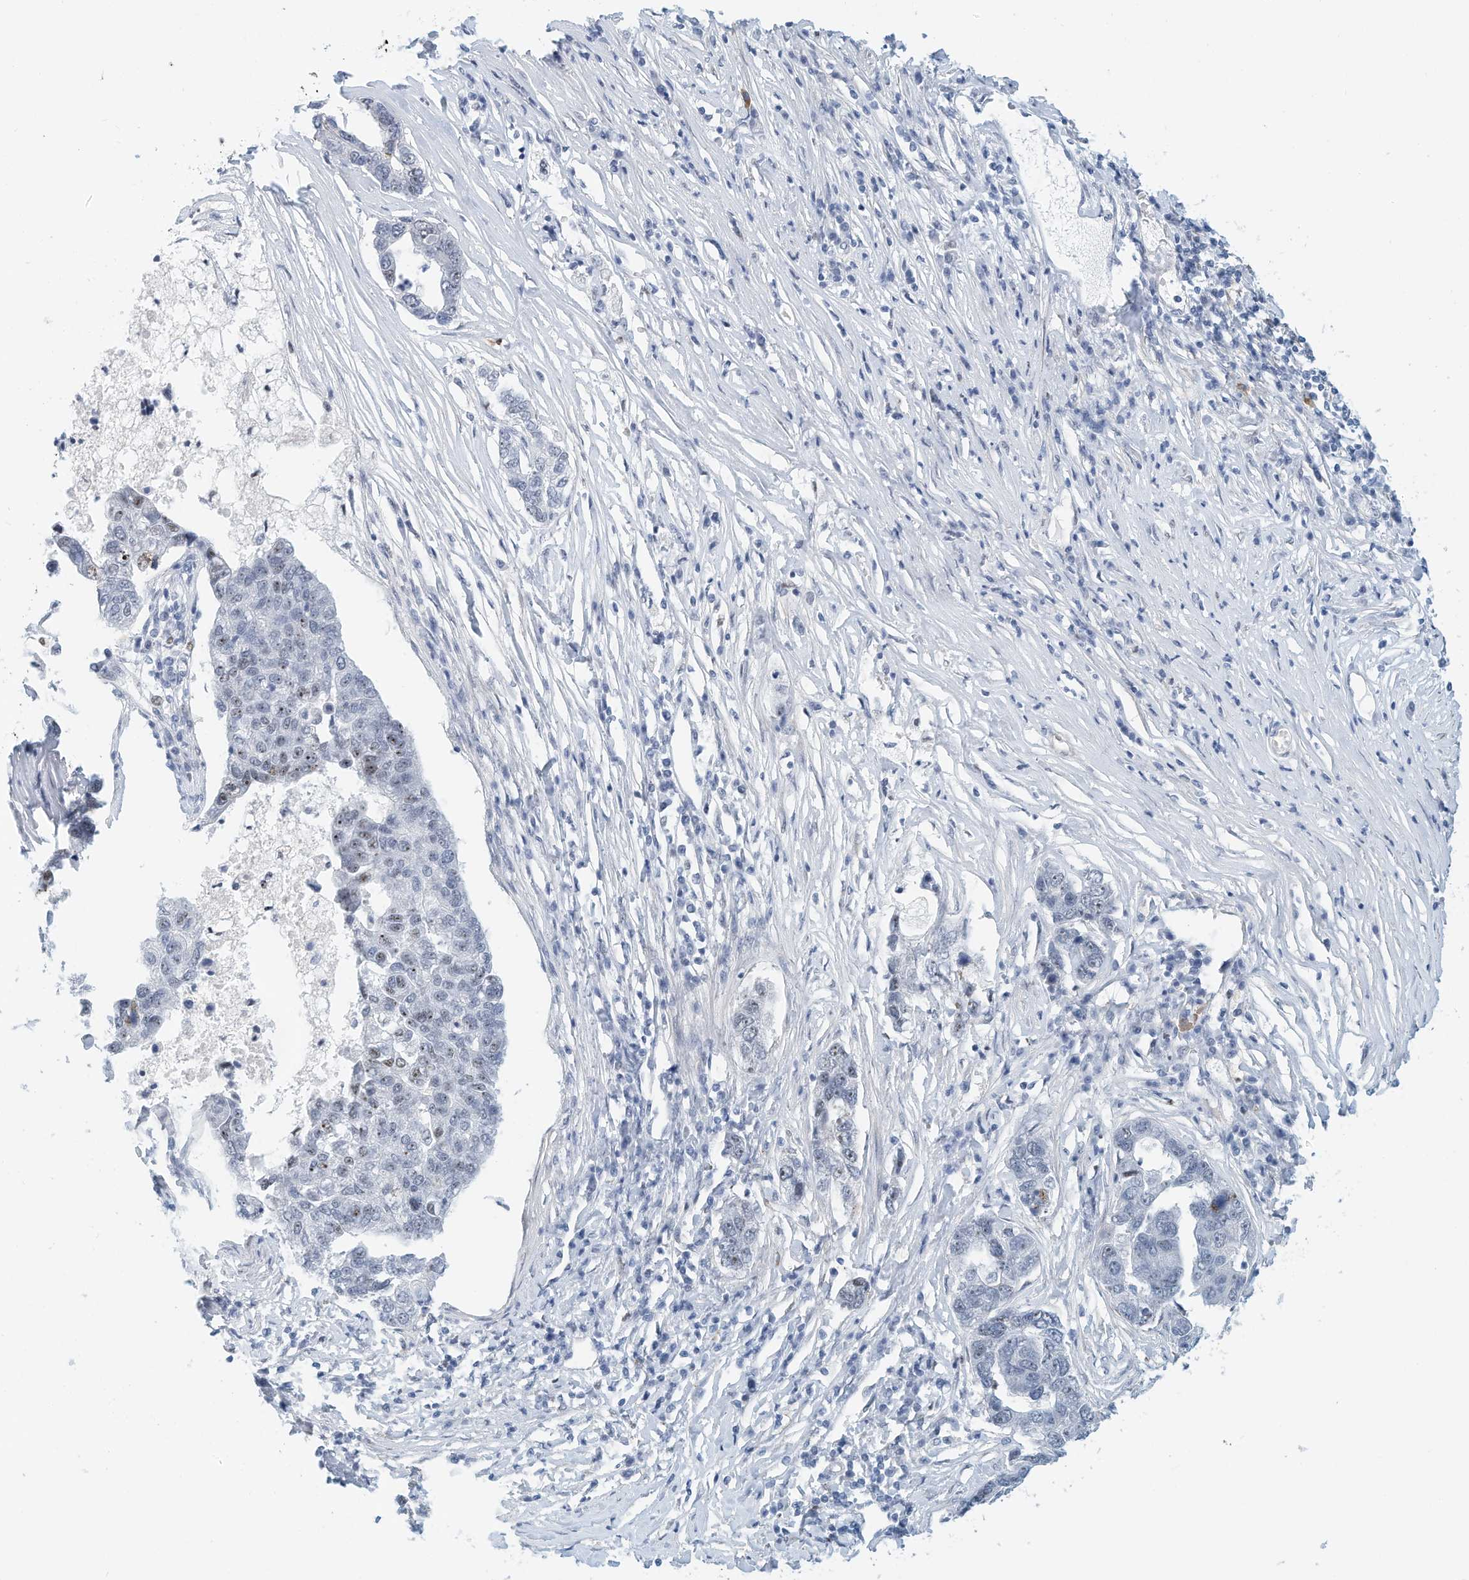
{"staining": {"intensity": "weak", "quantity": "<25%", "location": "nuclear"}, "tissue": "pancreatic cancer", "cell_type": "Tumor cells", "image_type": "cancer", "snomed": [{"axis": "morphology", "description": "Adenocarcinoma, NOS"}, {"axis": "topography", "description": "Pancreas"}], "caption": "Protein analysis of pancreatic adenocarcinoma reveals no significant staining in tumor cells. Nuclei are stained in blue.", "gene": "ARHGAP28", "patient": {"sex": "female", "age": 61}}